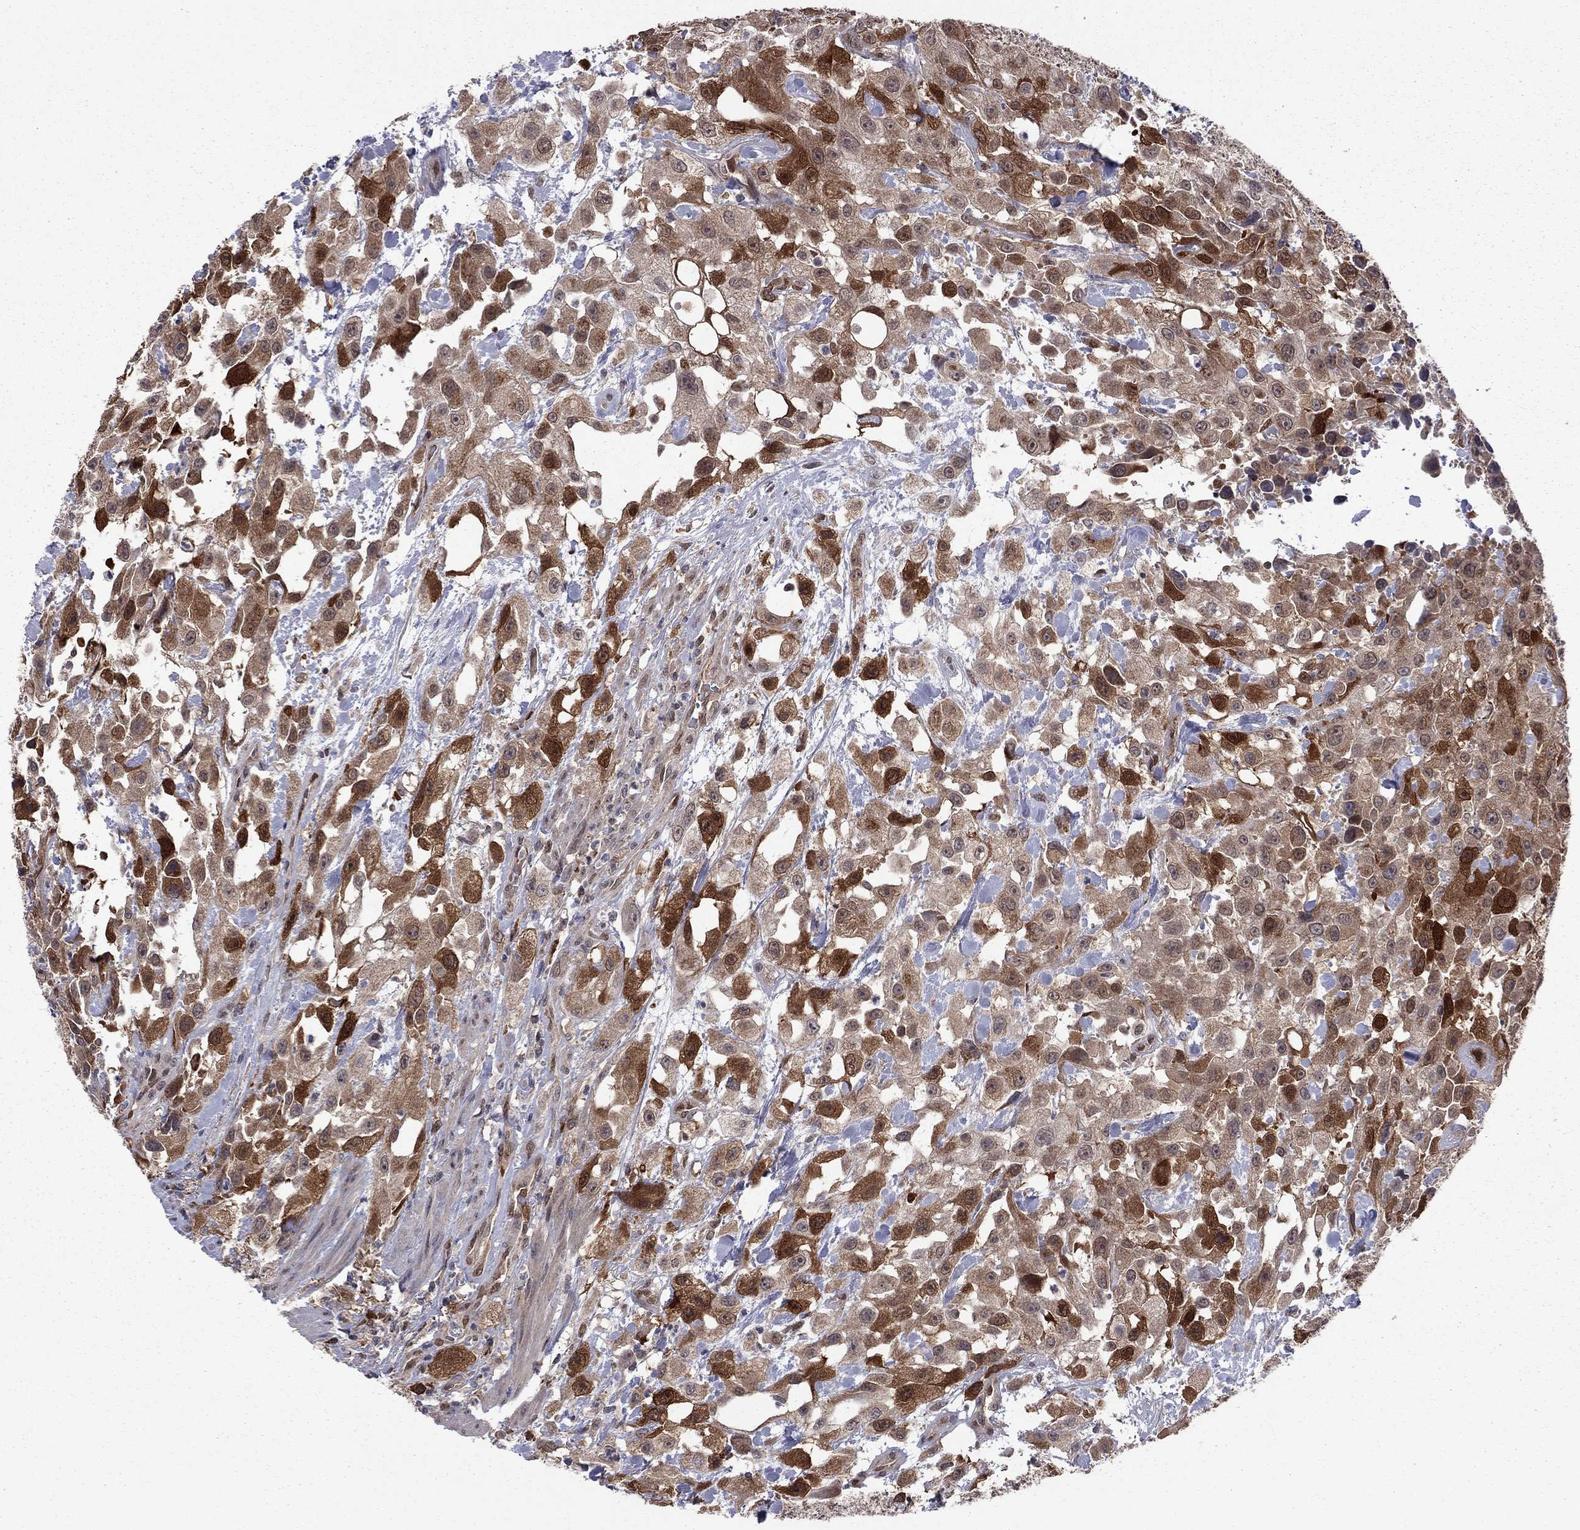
{"staining": {"intensity": "strong", "quantity": "<25%", "location": "cytoplasmic/membranous"}, "tissue": "urothelial cancer", "cell_type": "Tumor cells", "image_type": "cancer", "snomed": [{"axis": "morphology", "description": "Urothelial carcinoma, High grade"}, {"axis": "topography", "description": "Urinary bladder"}], "caption": "Human urothelial cancer stained for a protein (brown) displays strong cytoplasmic/membranous positive expression in approximately <25% of tumor cells.", "gene": "GPAA1", "patient": {"sex": "male", "age": 79}}